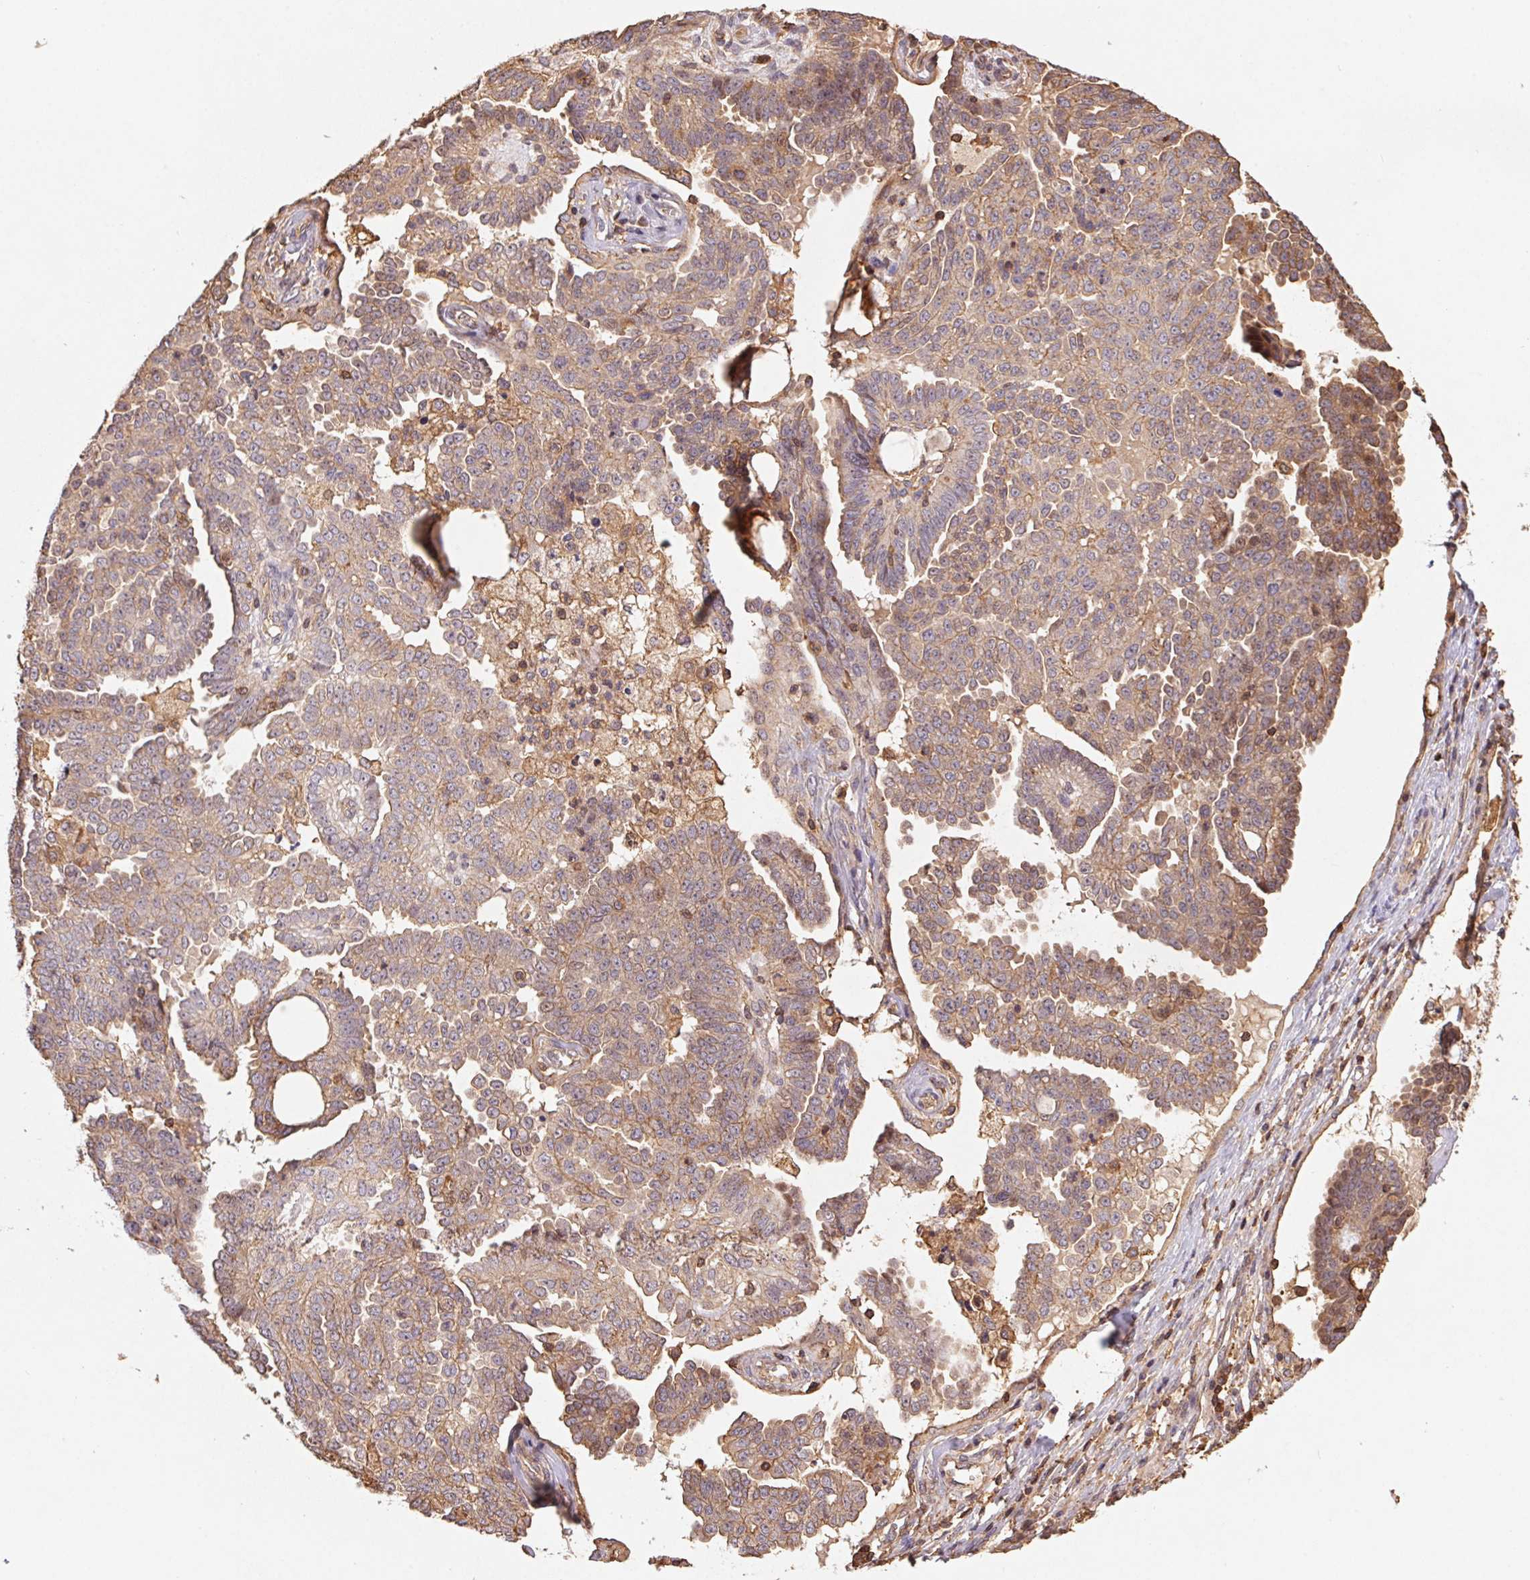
{"staining": {"intensity": "moderate", "quantity": ">75%", "location": "cytoplasmic/membranous"}, "tissue": "ovarian cancer", "cell_type": "Tumor cells", "image_type": "cancer", "snomed": [{"axis": "morphology", "description": "Cystadenocarcinoma, serous, NOS"}, {"axis": "topography", "description": "Ovary"}], "caption": "A medium amount of moderate cytoplasmic/membranous expression is present in approximately >75% of tumor cells in ovarian cancer (serous cystadenocarcinoma) tissue.", "gene": "ATG10", "patient": {"sex": "female", "age": 71}}